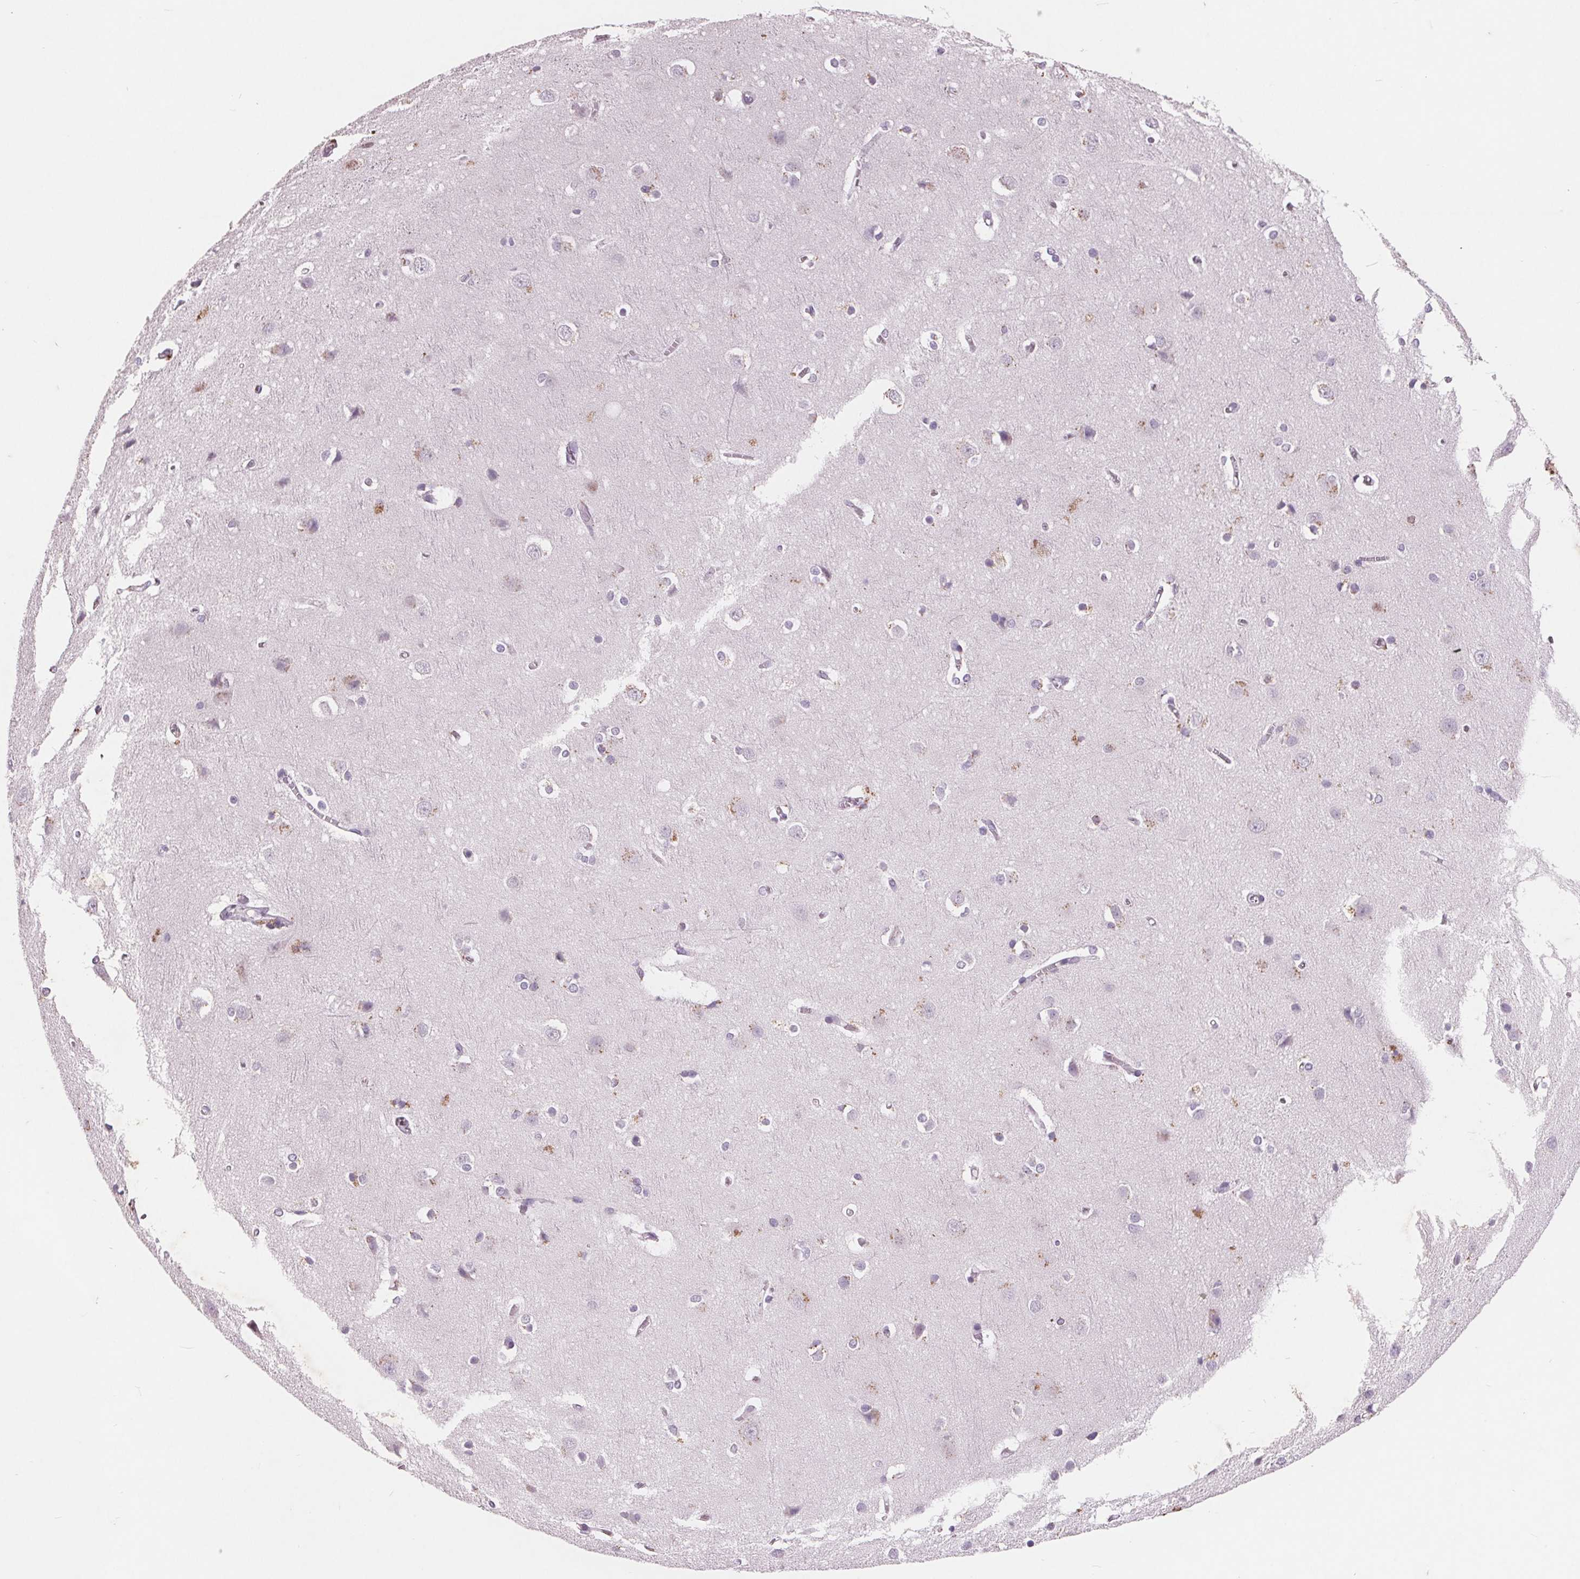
{"staining": {"intensity": "negative", "quantity": "none", "location": "none"}, "tissue": "cerebral cortex", "cell_type": "Endothelial cells", "image_type": "normal", "snomed": [{"axis": "morphology", "description": "Normal tissue, NOS"}, {"axis": "topography", "description": "Cerebral cortex"}], "caption": "An IHC micrograph of normal cerebral cortex is shown. There is no staining in endothelial cells of cerebral cortex. The staining was performed using DAB (3,3'-diaminobenzidine) to visualize the protein expression in brown, while the nuclei were stained in blue with hematoxylin (Magnification: 20x).", "gene": "PTPN14", "patient": {"sex": "male", "age": 37}}